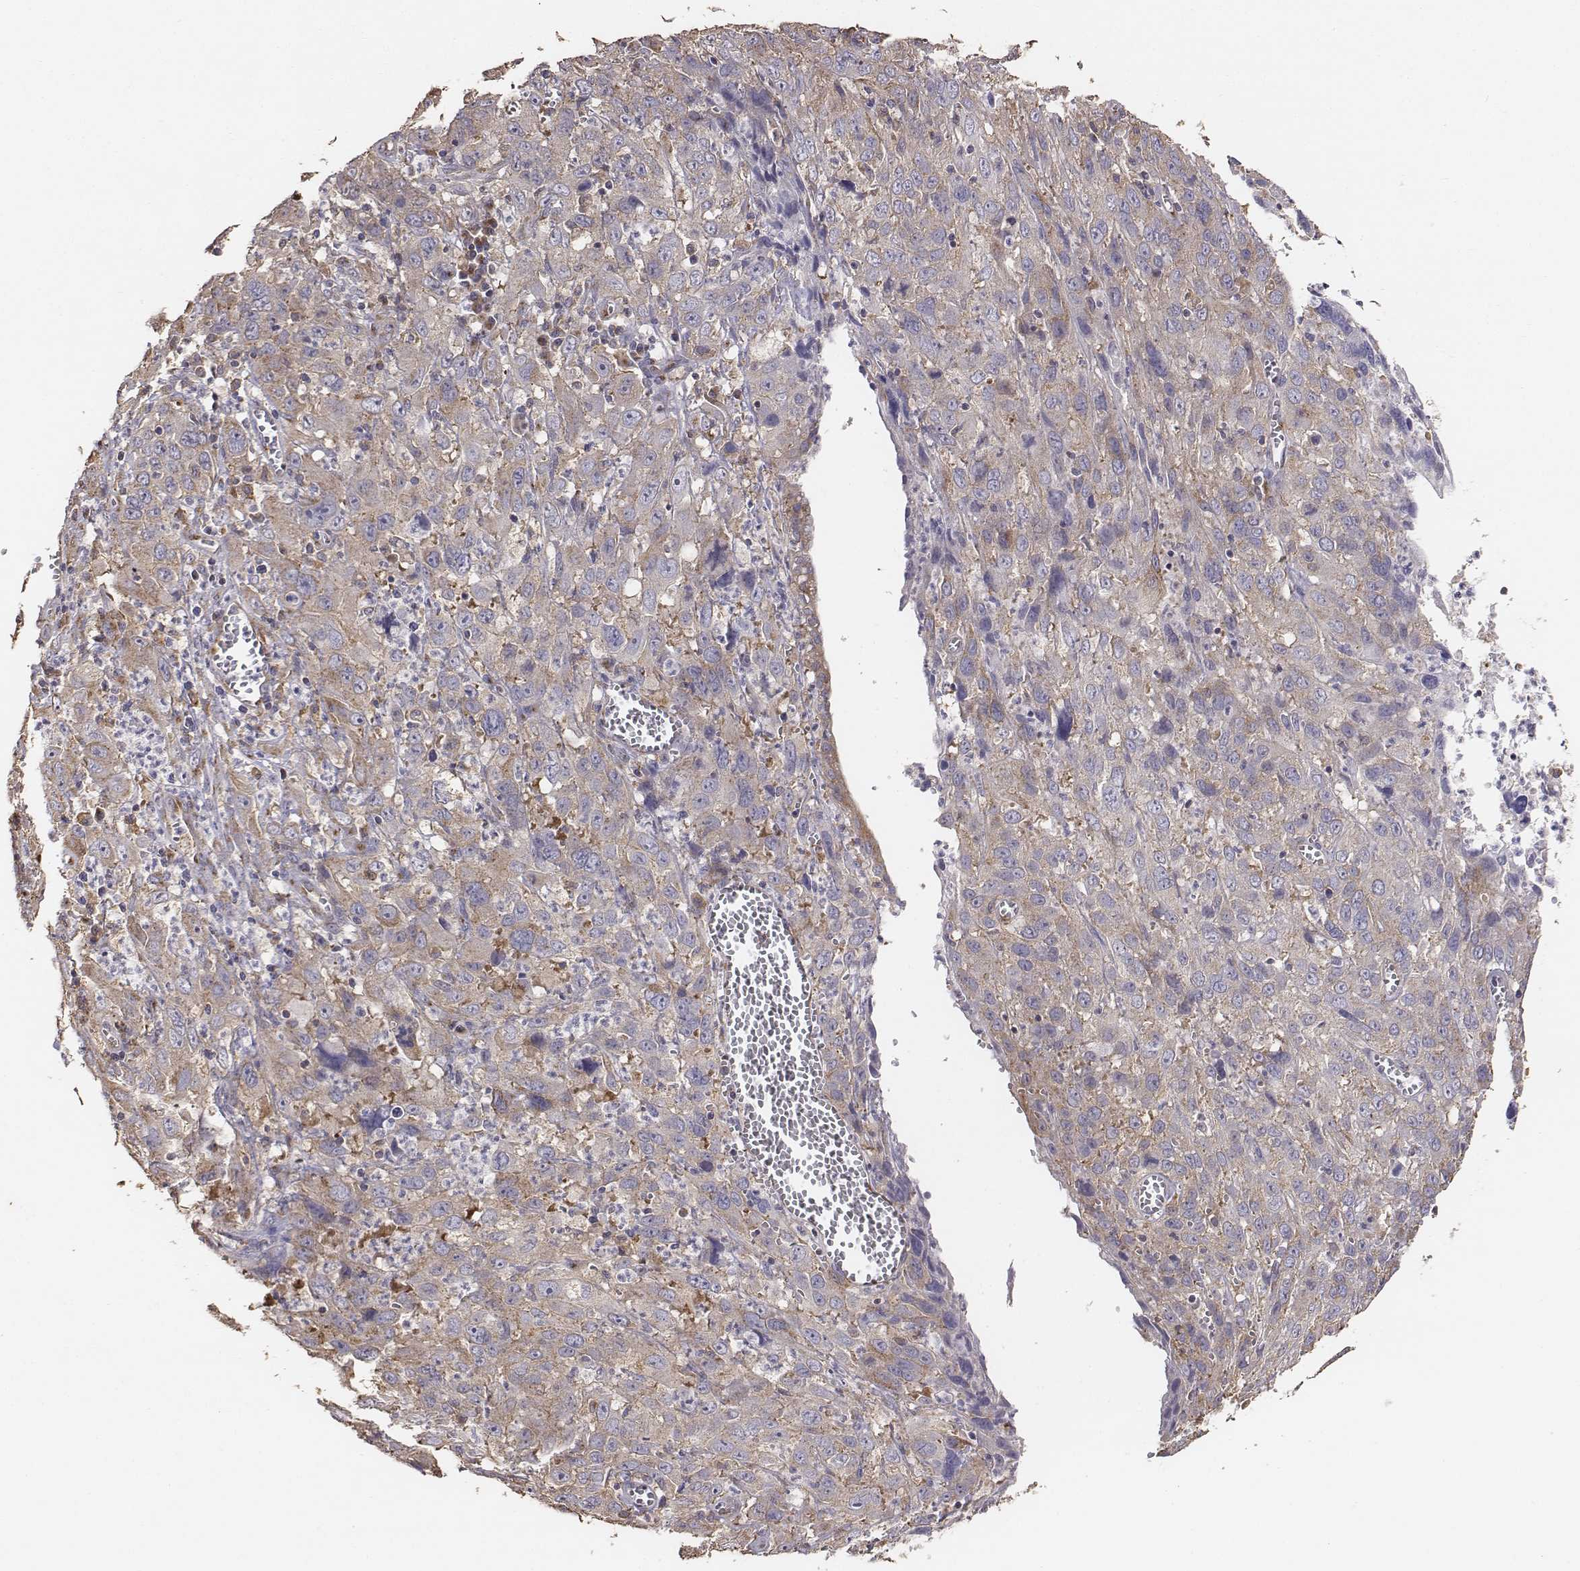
{"staining": {"intensity": "weak", "quantity": ">75%", "location": "cytoplasmic/membranous"}, "tissue": "cervical cancer", "cell_type": "Tumor cells", "image_type": "cancer", "snomed": [{"axis": "morphology", "description": "Squamous cell carcinoma, NOS"}, {"axis": "topography", "description": "Cervix"}], "caption": "Immunohistochemistry of squamous cell carcinoma (cervical) shows low levels of weak cytoplasmic/membranous staining in about >75% of tumor cells.", "gene": "AP1B1", "patient": {"sex": "female", "age": 32}}